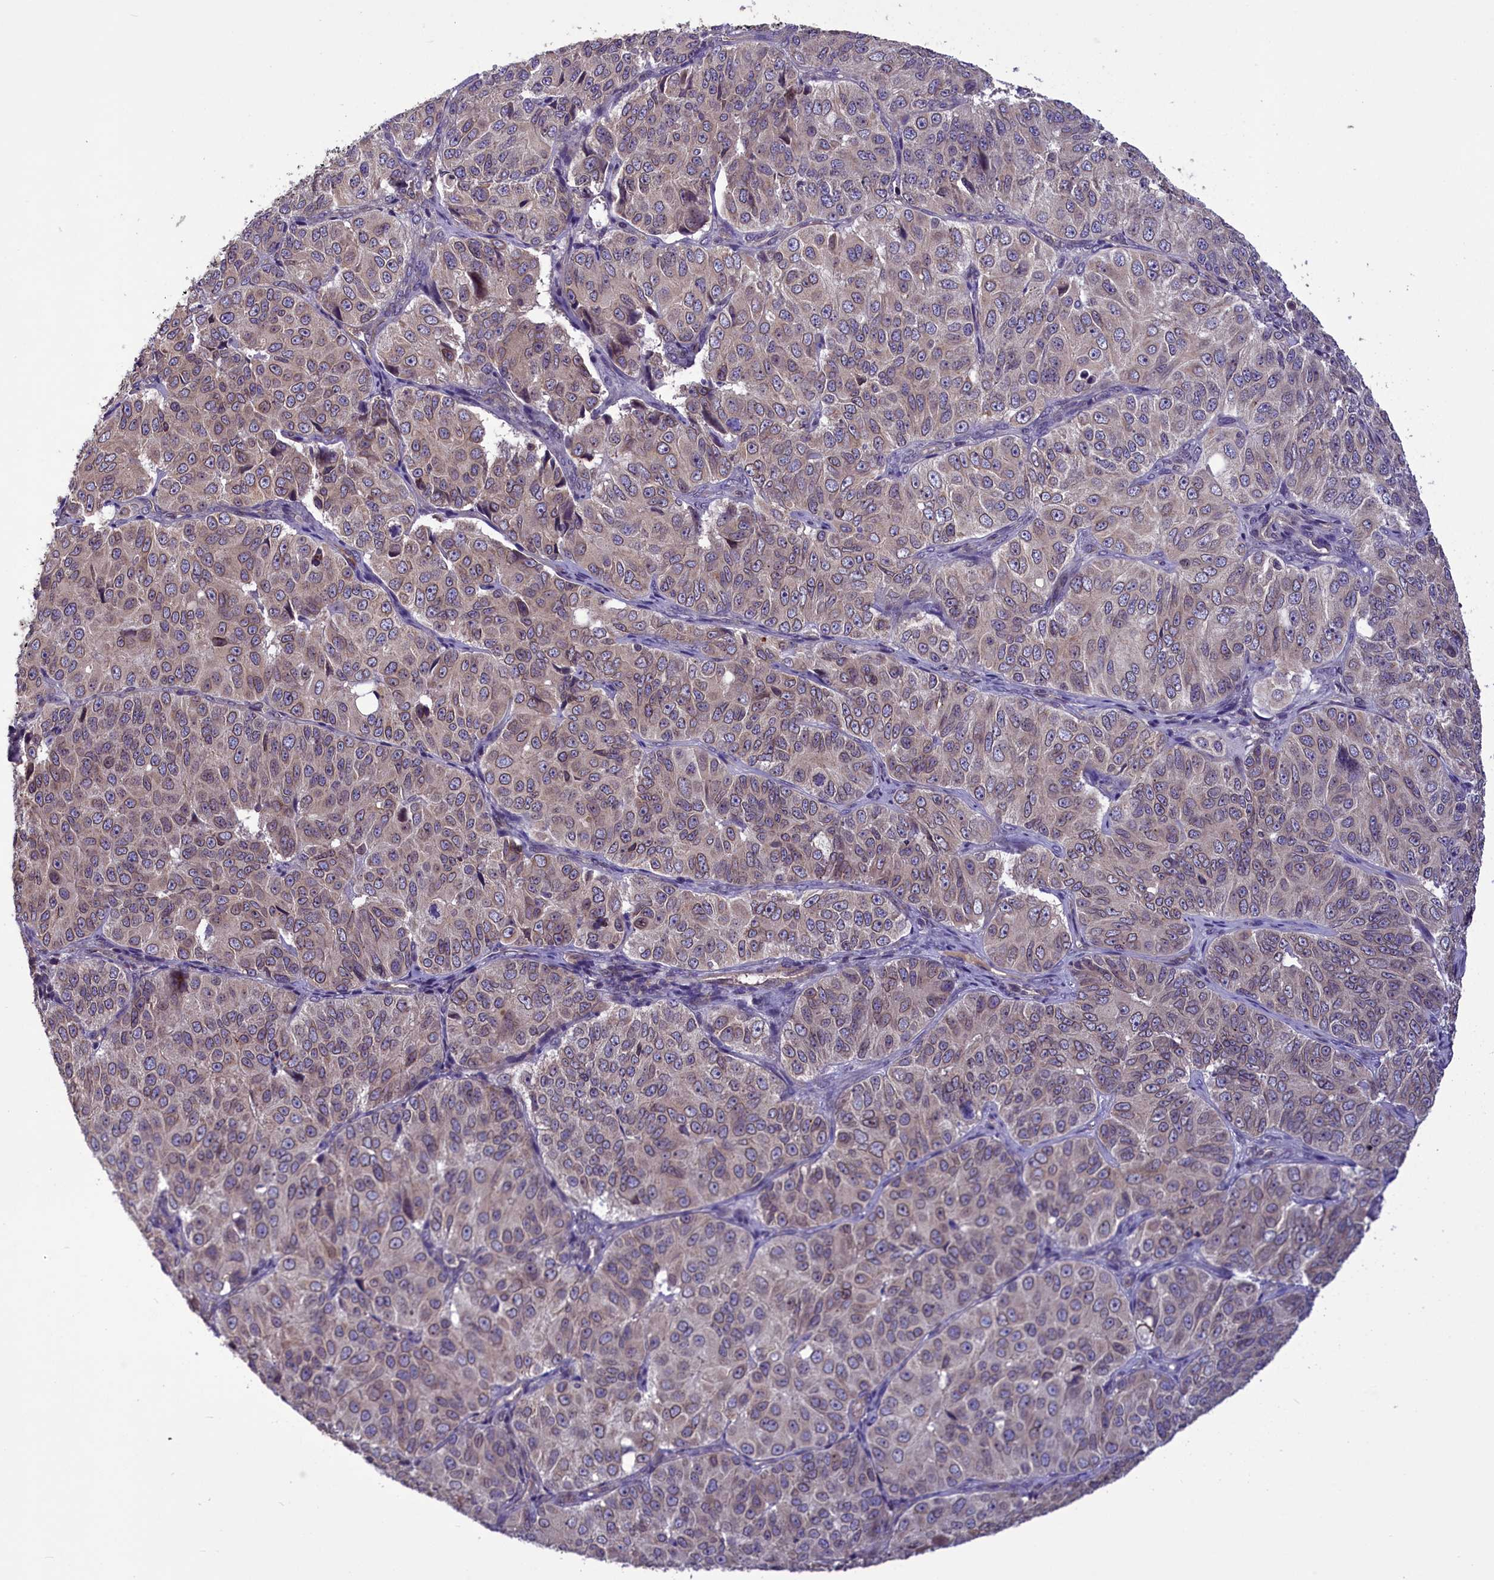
{"staining": {"intensity": "weak", "quantity": "25%-75%", "location": "cytoplasmic/membranous,nuclear"}, "tissue": "ovarian cancer", "cell_type": "Tumor cells", "image_type": "cancer", "snomed": [{"axis": "morphology", "description": "Carcinoma, endometroid"}, {"axis": "topography", "description": "Ovary"}], "caption": "There is low levels of weak cytoplasmic/membranous and nuclear staining in tumor cells of ovarian endometroid carcinoma, as demonstrated by immunohistochemical staining (brown color).", "gene": "CCDC125", "patient": {"sex": "female", "age": 51}}